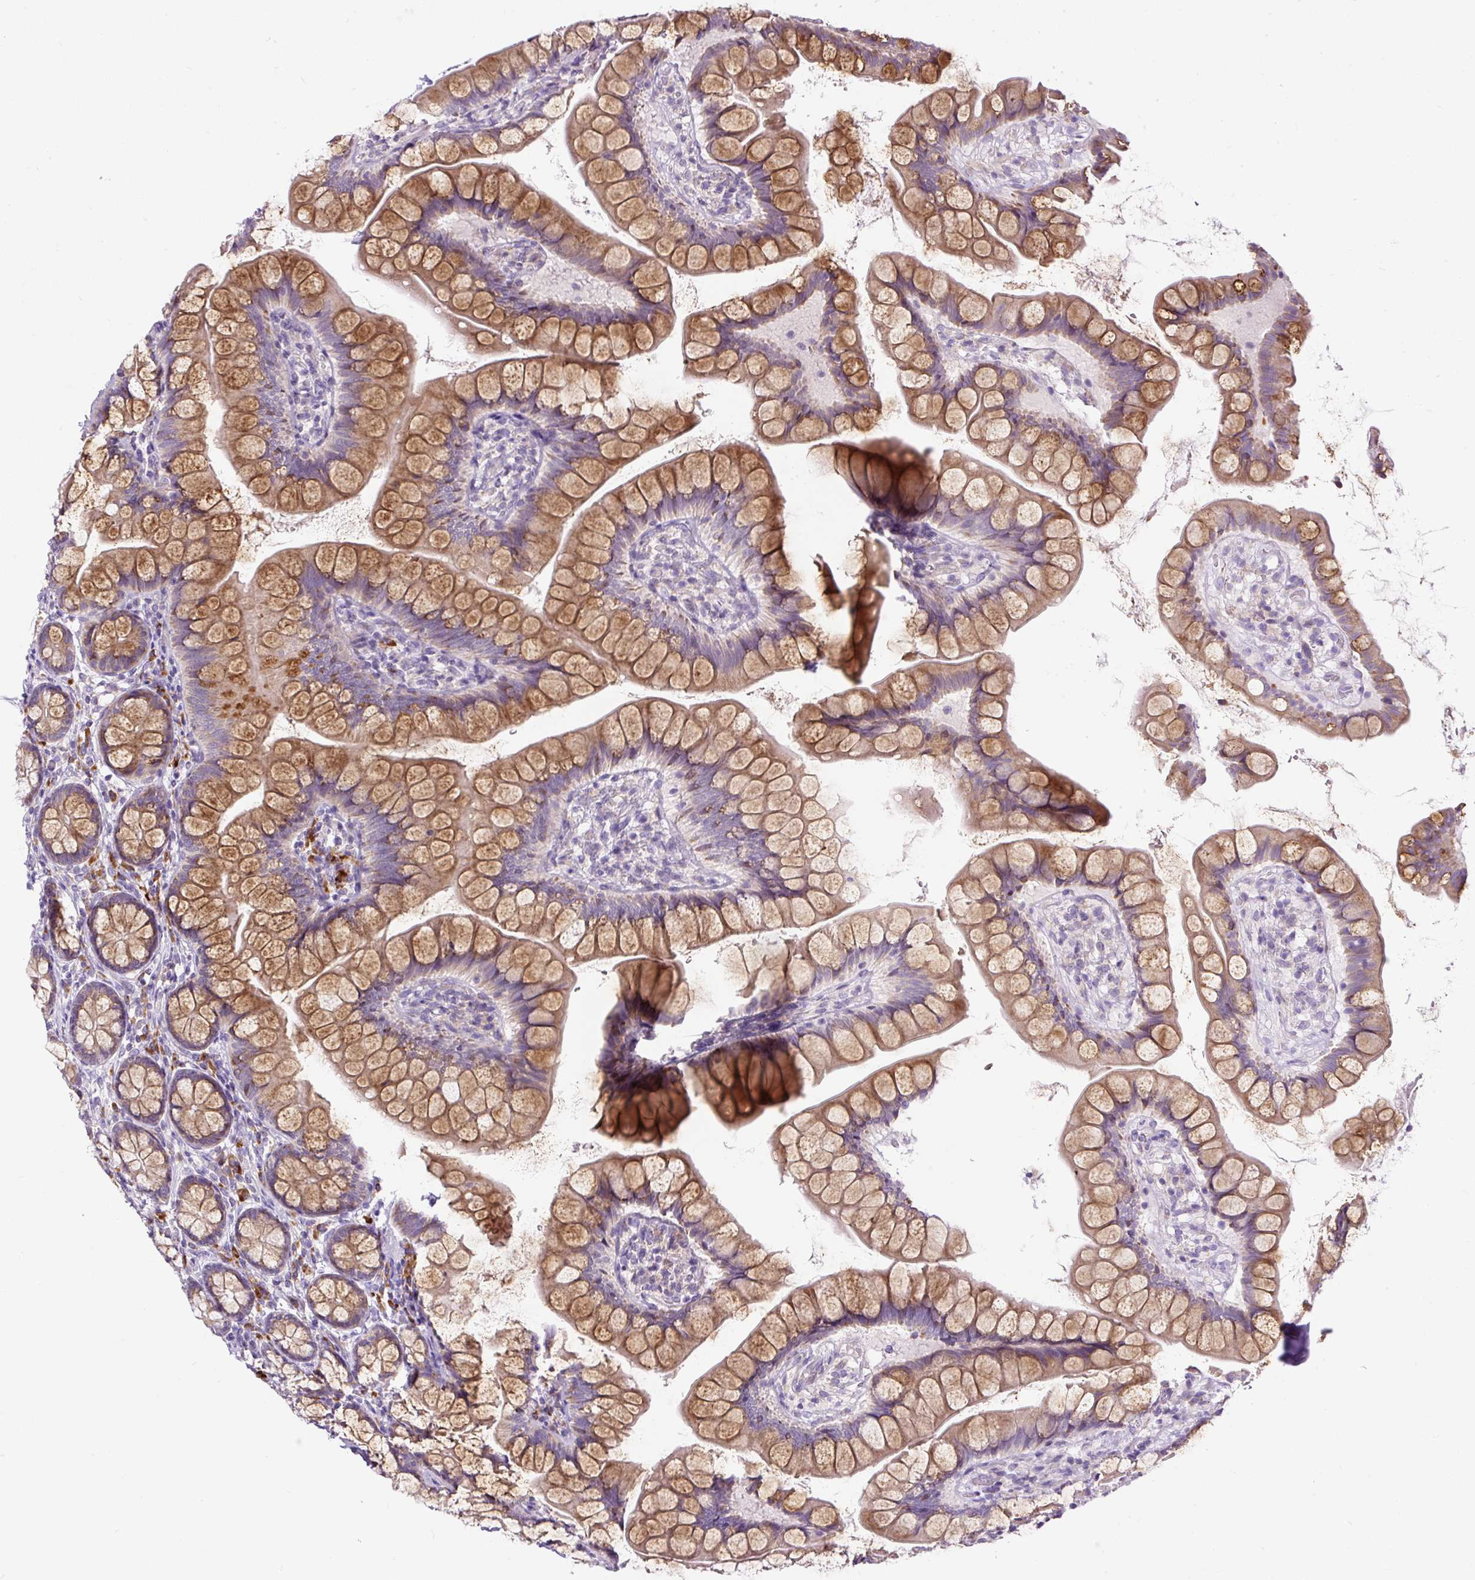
{"staining": {"intensity": "moderate", "quantity": ">75%", "location": "cytoplasmic/membranous"}, "tissue": "small intestine", "cell_type": "Glandular cells", "image_type": "normal", "snomed": [{"axis": "morphology", "description": "Normal tissue, NOS"}, {"axis": "topography", "description": "Small intestine"}], "caption": "Protein expression by IHC demonstrates moderate cytoplasmic/membranous staining in approximately >75% of glandular cells in benign small intestine. The staining is performed using DAB brown chromogen to label protein expression. The nuclei are counter-stained blue using hematoxylin.", "gene": "FMC1", "patient": {"sex": "male", "age": 70}}